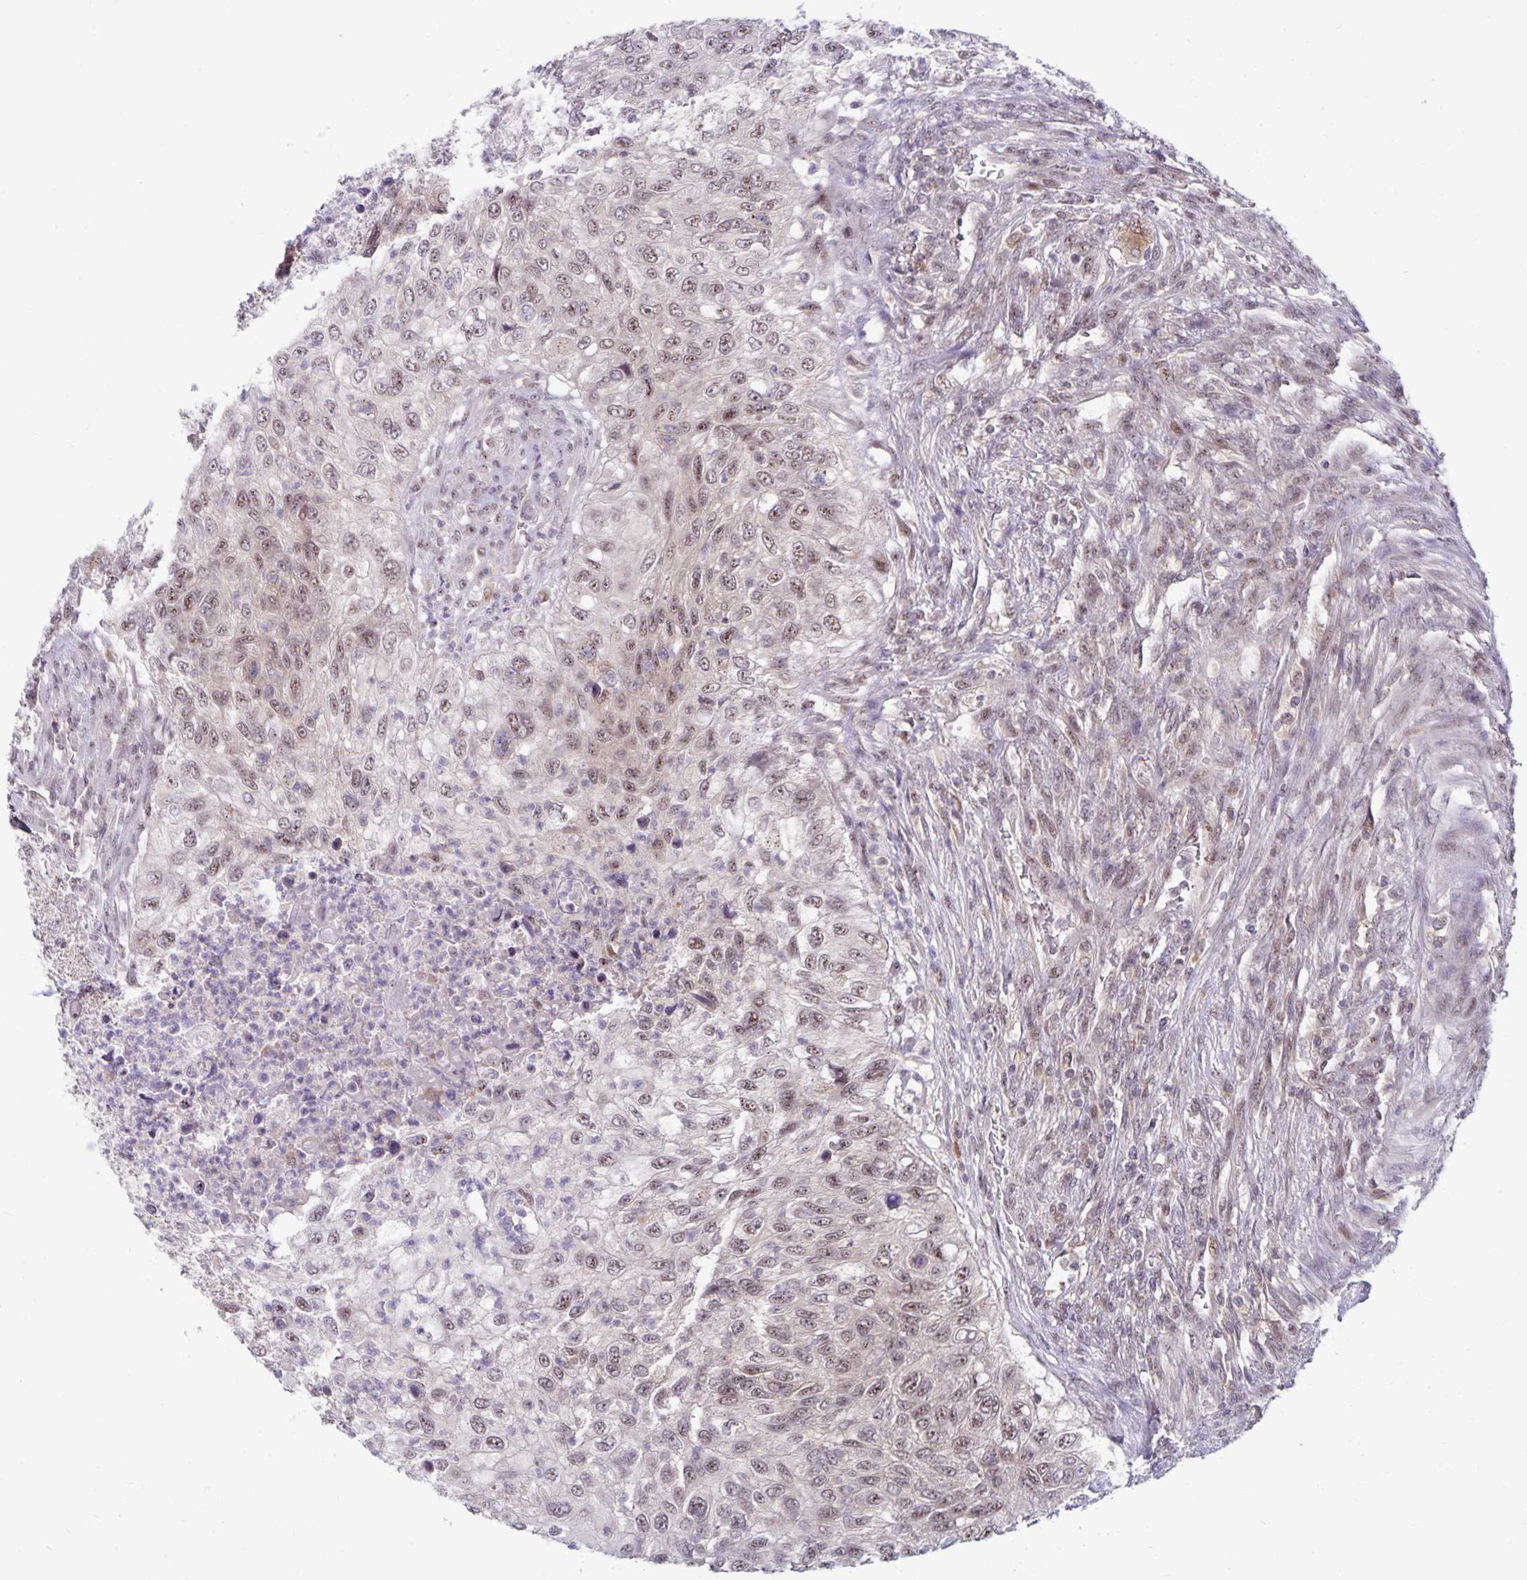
{"staining": {"intensity": "weak", "quantity": ">75%", "location": "nuclear"}, "tissue": "urothelial cancer", "cell_type": "Tumor cells", "image_type": "cancer", "snomed": [{"axis": "morphology", "description": "Urothelial carcinoma, High grade"}, {"axis": "topography", "description": "Urinary bladder"}], "caption": "Urothelial carcinoma (high-grade) was stained to show a protein in brown. There is low levels of weak nuclear expression in approximately >75% of tumor cells.", "gene": "EXOC6B", "patient": {"sex": "female", "age": 60}}